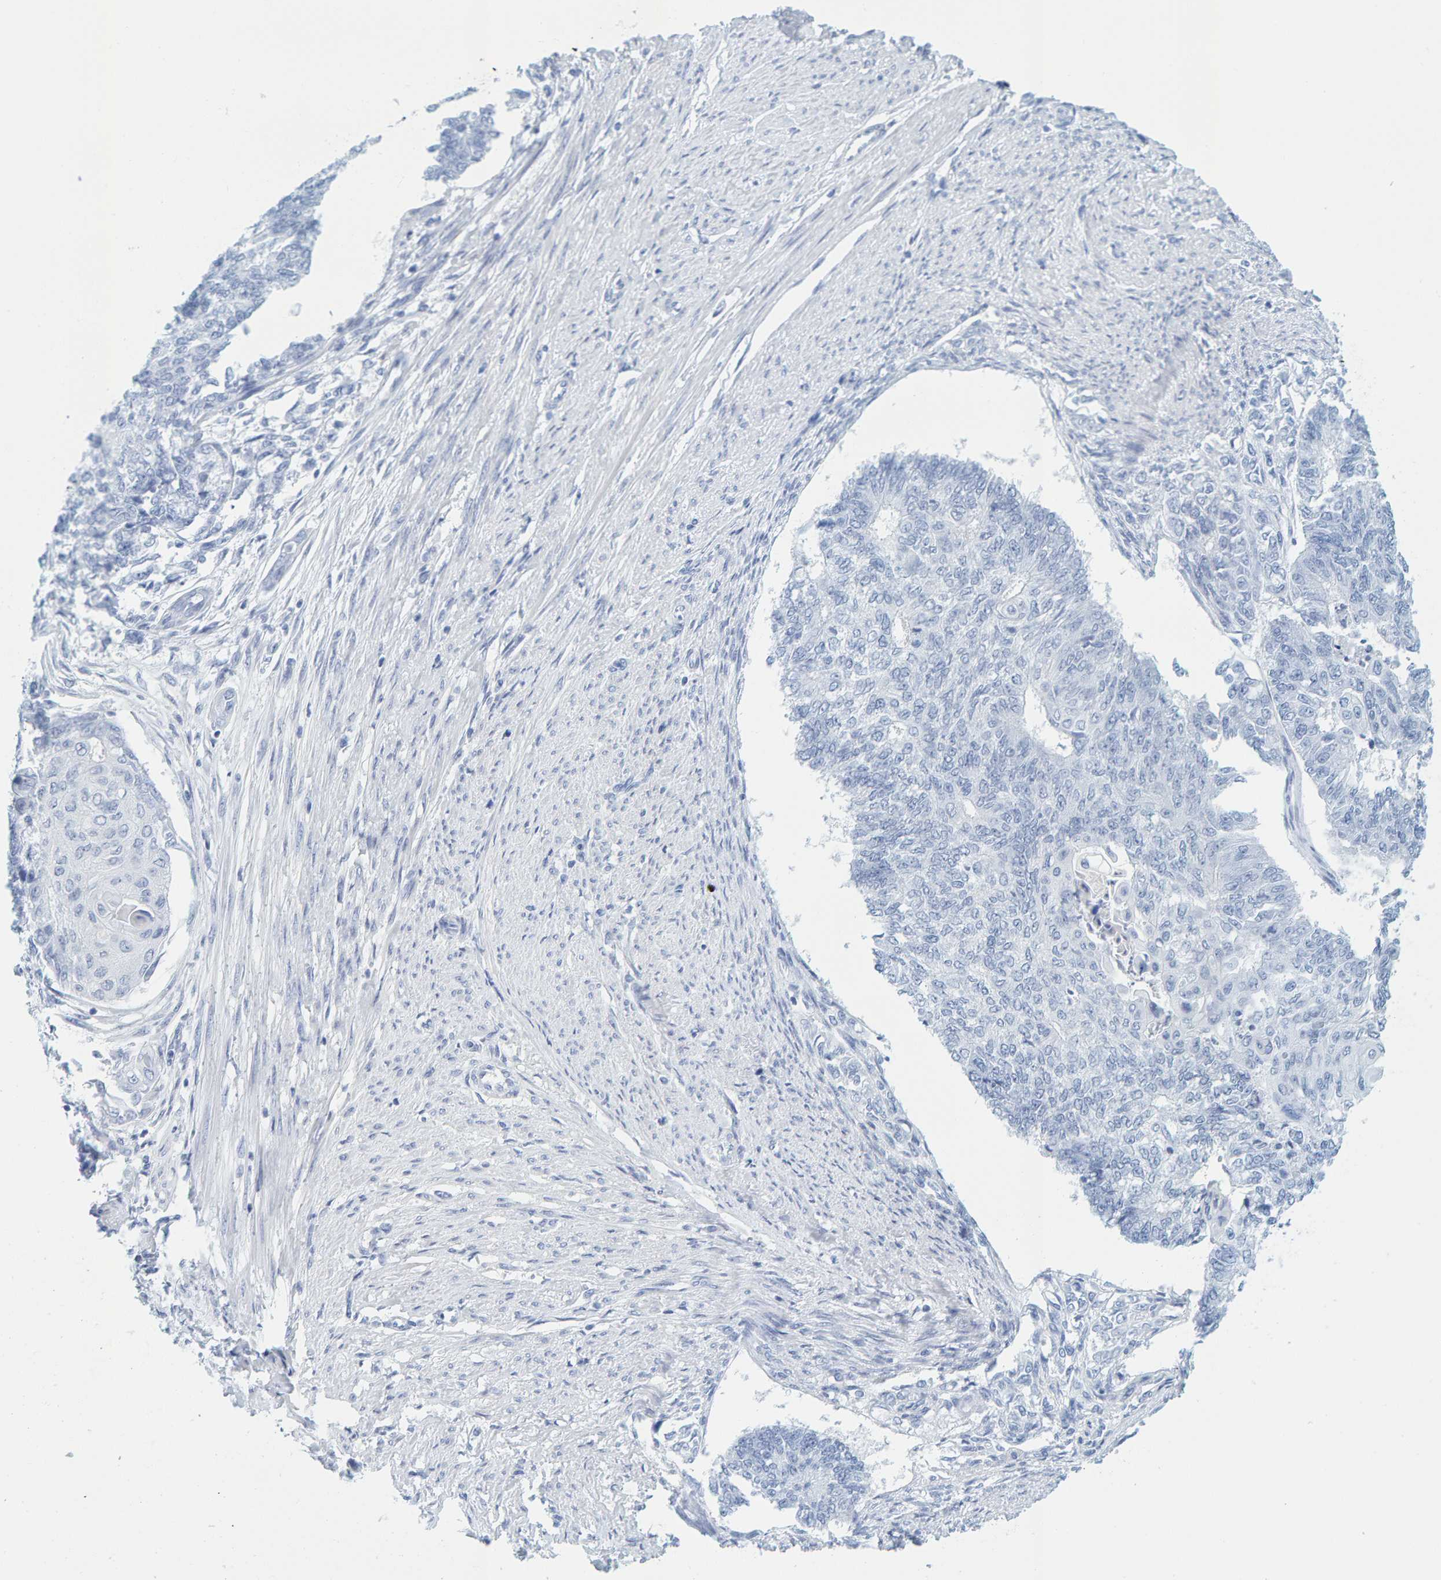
{"staining": {"intensity": "negative", "quantity": "none", "location": "none"}, "tissue": "endometrial cancer", "cell_type": "Tumor cells", "image_type": "cancer", "snomed": [{"axis": "morphology", "description": "Adenocarcinoma, NOS"}, {"axis": "topography", "description": "Endometrium"}], "caption": "Adenocarcinoma (endometrial) stained for a protein using IHC exhibits no expression tumor cells.", "gene": "SFTPC", "patient": {"sex": "female", "age": 32}}